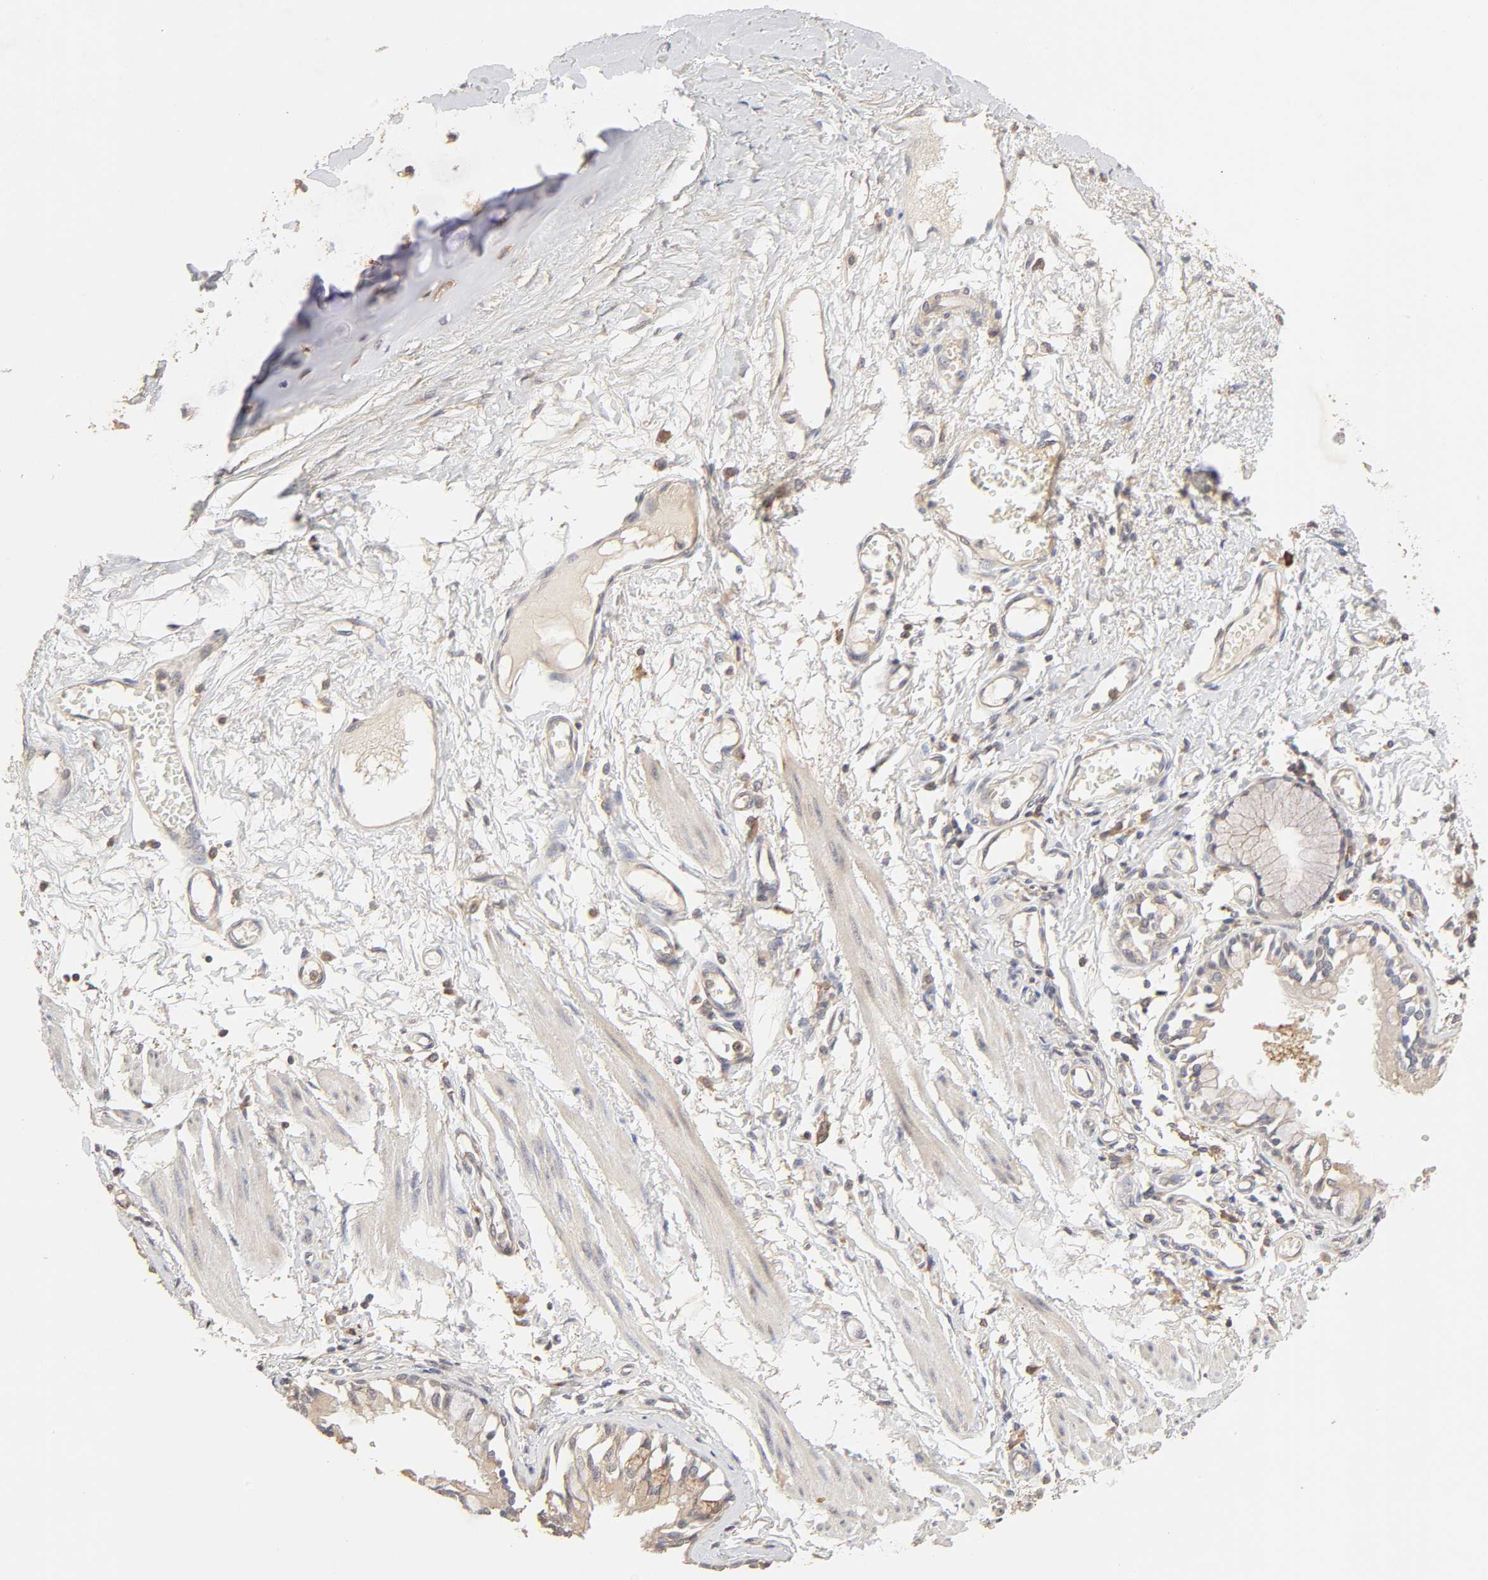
{"staining": {"intensity": "weak", "quantity": ">75%", "location": "cytoplasmic/membranous"}, "tissue": "bronchus", "cell_type": "Respiratory epithelial cells", "image_type": "normal", "snomed": [{"axis": "morphology", "description": "Normal tissue, NOS"}, {"axis": "topography", "description": "Bronchus"}, {"axis": "topography", "description": "Lung"}], "caption": "Immunohistochemical staining of benign human bronchus reveals low levels of weak cytoplasmic/membranous positivity in about >75% of respiratory epithelial cells. The staining was performed using DAB to visualize the protein expression in brown, while the nuclei were stained in blue with hematoxylin (Magnification: 20x).", "gene": "AP1G2", "patient": {"sex": "female", "age": 56}}